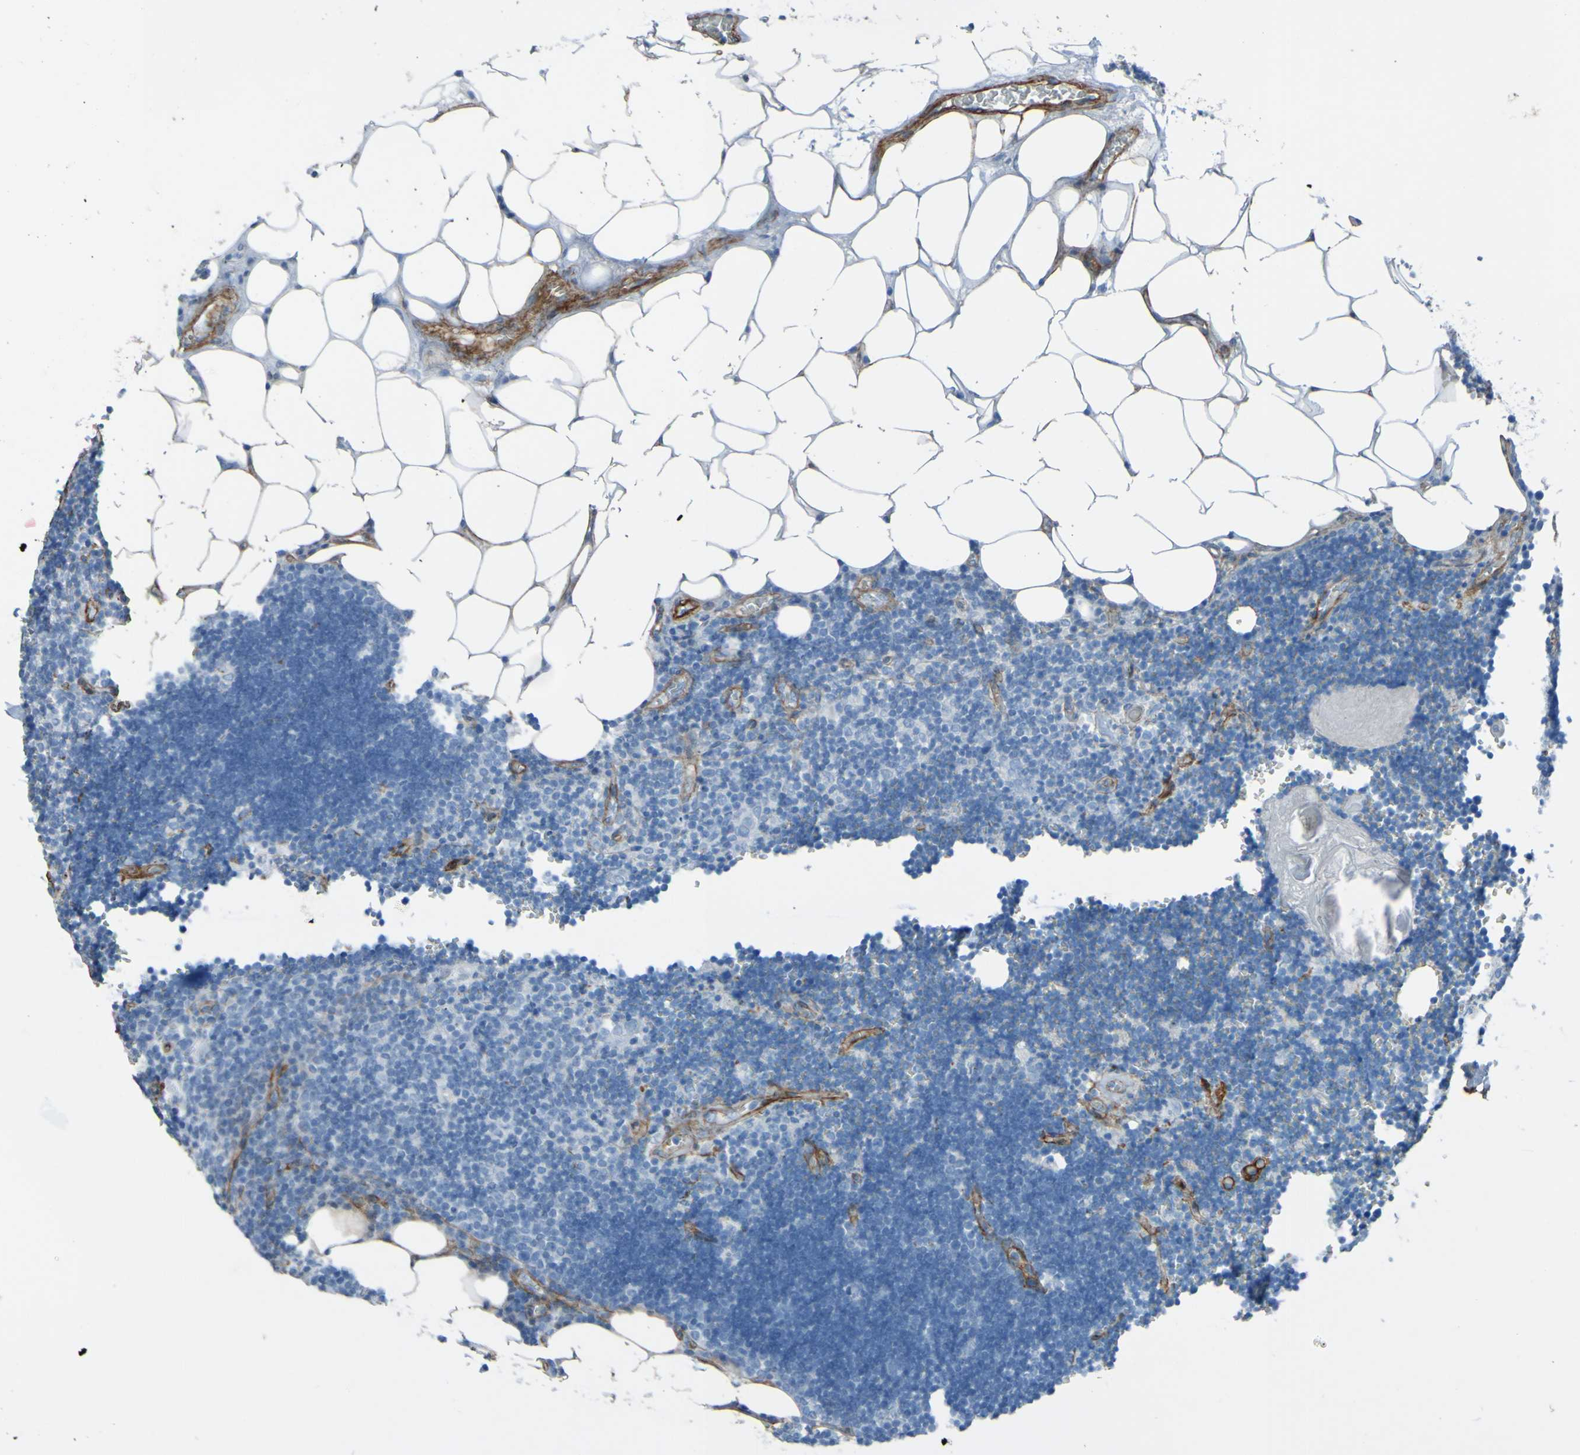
{"staining": {"intensity": "negative", "quantity": "none", "location": "none"}, "tissue": "lymph node", "cell_type": "Germinal center cells", "image_type": "normal", "snomed": [{"axis": "morphology", "description": "Normal tissue, NOS"}, {"axis": "topography", "description": "Lymph node"}], "caption": "DAB (3,3'-diaminobenzidine) immunohistochemical staining of unremarkable lymph node demonstrates no significant positivity in germinal center cells.", "gene": "COL4A2", "patient": {"sex": "male", "age": 33}}